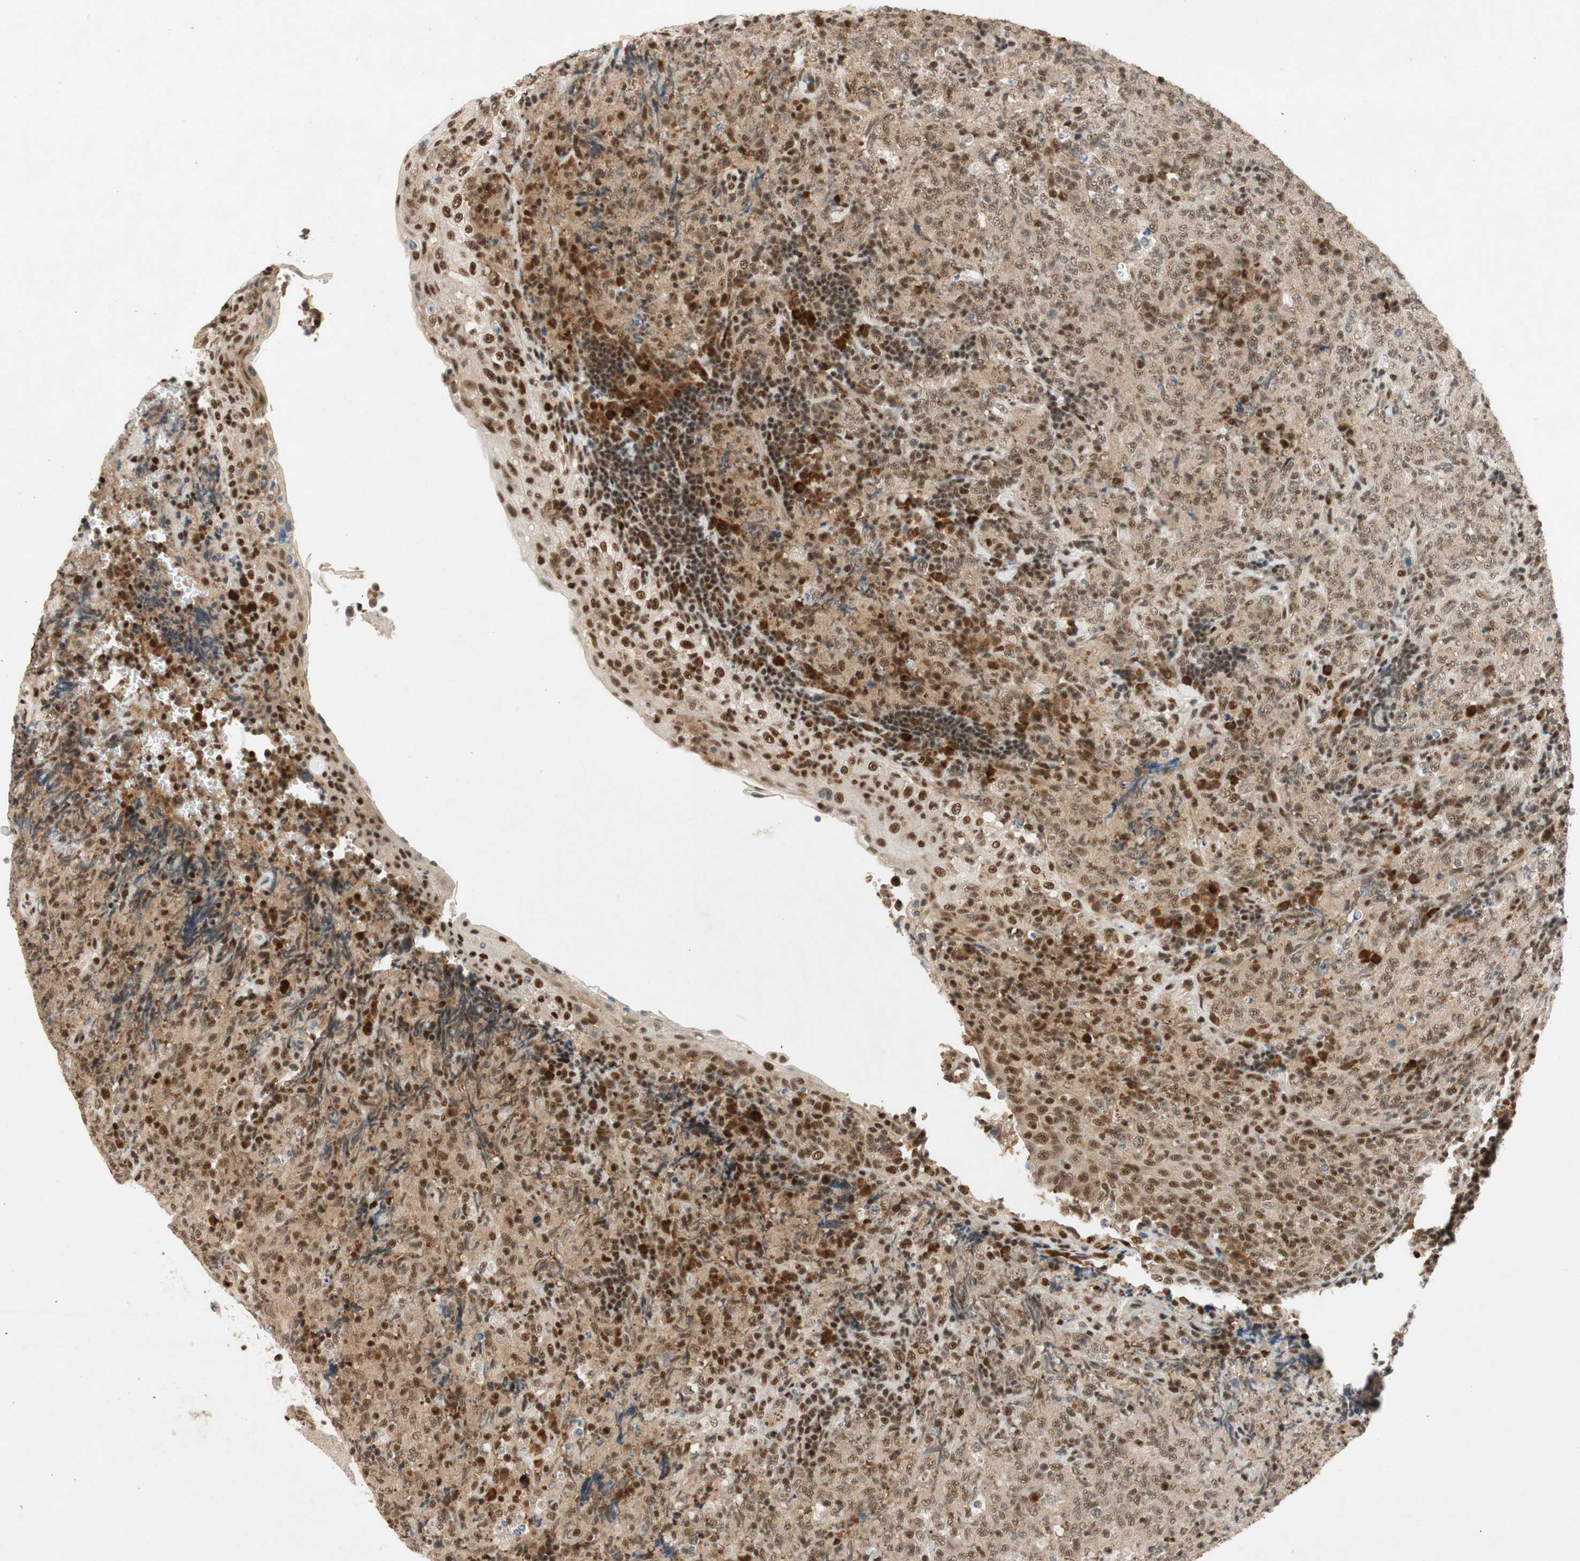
{"staining": {"intensity": "moderate", "quantity": ">75%", "location": "nuclear"}, "tissue": "lymphoma", "cell_type": "Tumor cells", "image_type": "cancer", "snomed": [{"axis": "morphology", "description": "Malignant lymphoma, non-Hodgkin's type, High grade"}, {"axis": "topography", "description": "Tonsil"}], "caption": "Human lymphoma stained for a protein (brown) reveals moderate nuclear positive positivity in about >75% of tumor cells.", "gene": "NCBP3", "patient": {"sex": "female", "age": 36}}